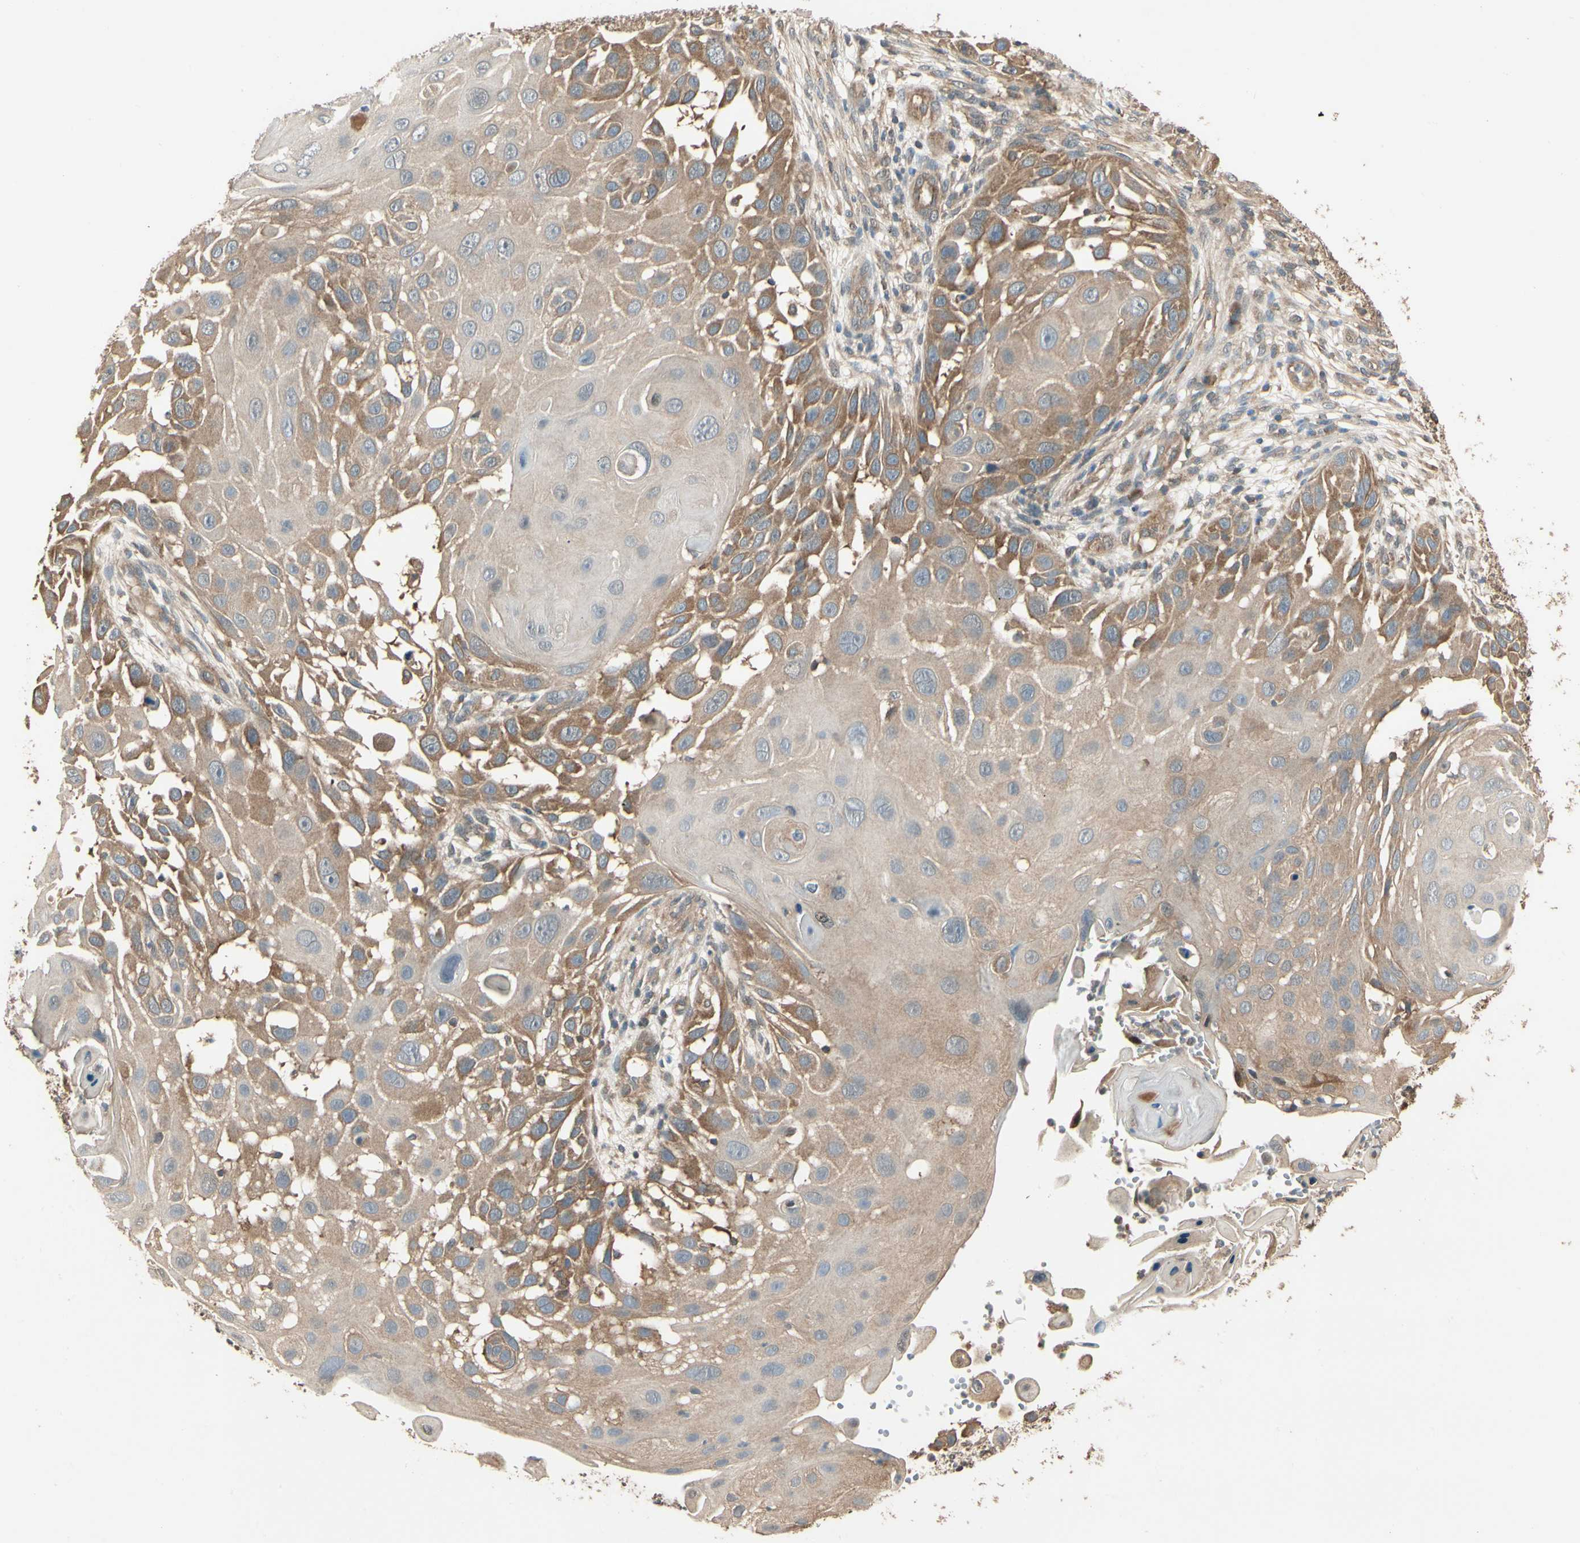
{"staining": {"intensity": "moderate", "quantity": ">75%", "location": "cytoplasmic/membranous"}, "tissue": "skin cancer", "cell_type": "Tumor cells", "image_type": "cancer", "snomed": [{"axis": "morphology", "description": "Squamous cell carcinoma, NOS"}, {"axis": "topography", "description": "Skin"}], "caption": "The photomicrograph reveals staining of skin squamous cell carcinoma, revealing moderate cytoplasmic/membranous protein positivity (brown color) within tumor cells. The protein of interest is shown in brown color, while the nuclei are stained blue.", "gene": "CCT7", "patient": {"sex": "female", "age": 44}}